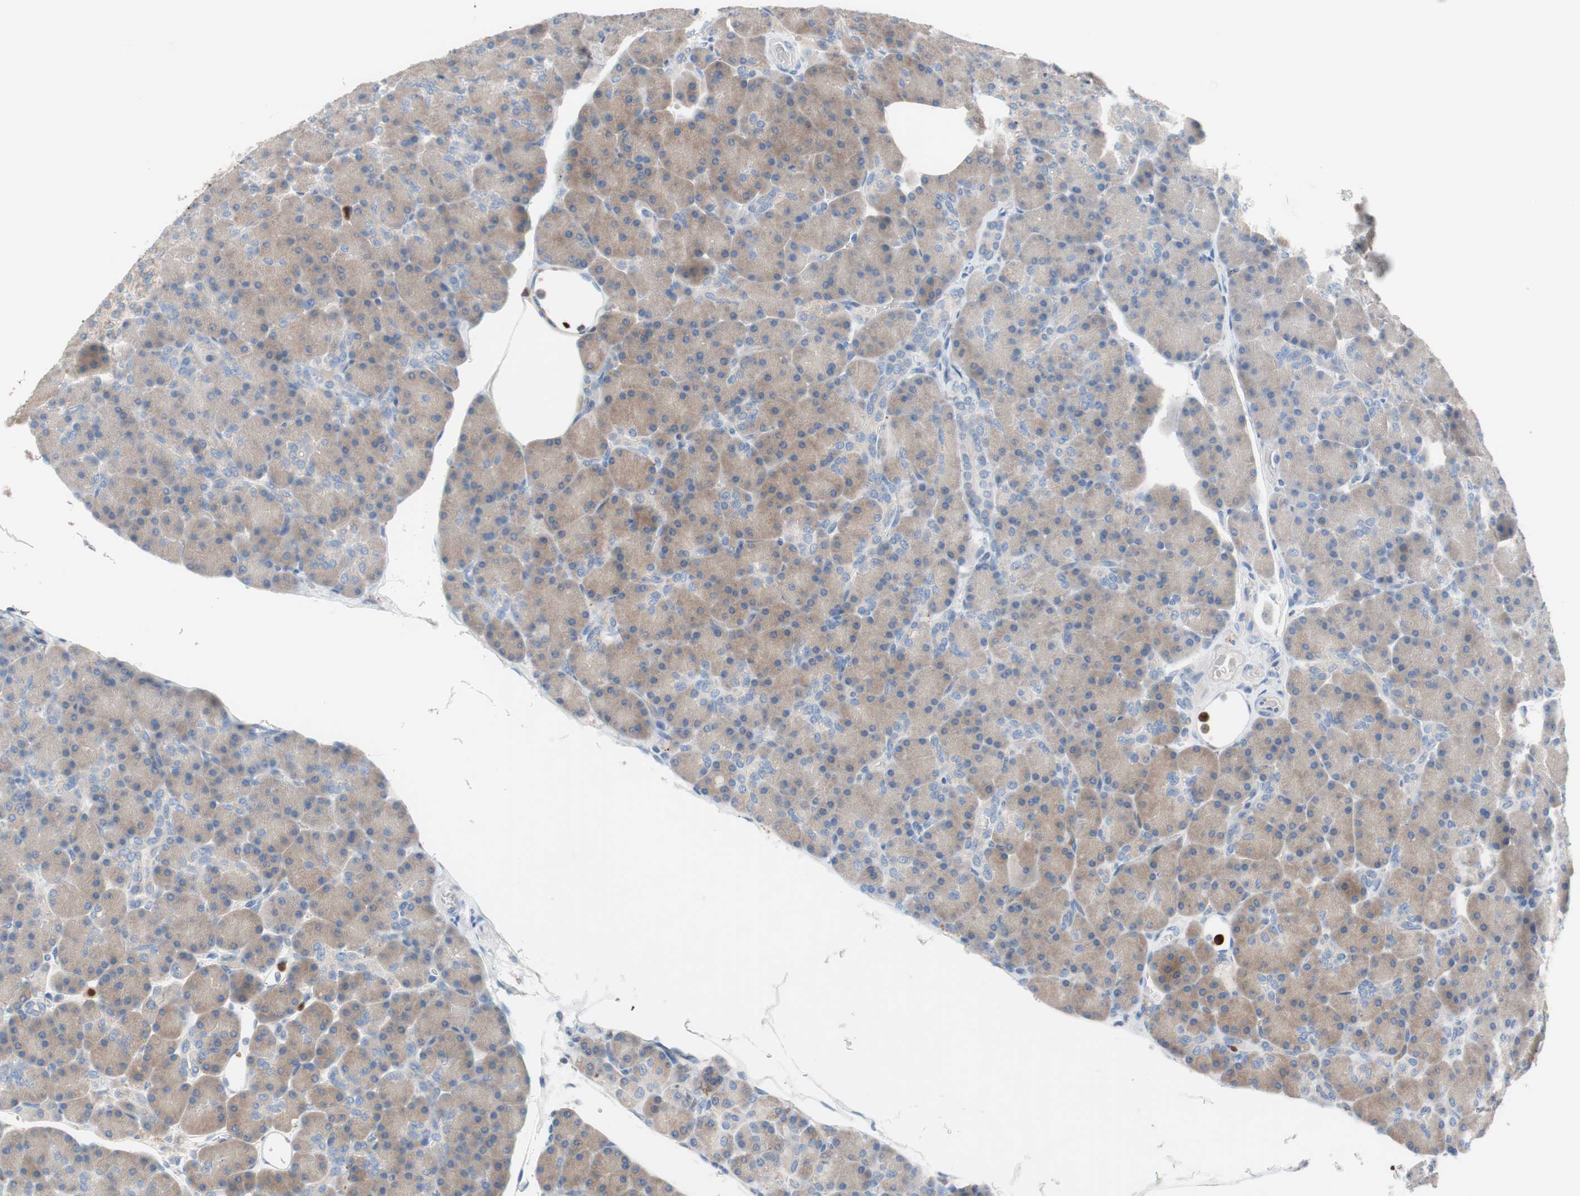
{"staining": {"intensity": "weak", "quantity": ">75%", "location": "cytoplasmic/membranous"}, "tissue": "pancreas", "cell_type": "Exocrine glandular cells", "image_type": "normal", "snomed": [{"axis": "morphology", "description": "Normal tissue, NOS"}, {"axis": "topography", "description": "Pancreas"}], "caption": "Pancreas stained with DAB (3,3'-diaminobenzidine) immunohistochemistry exhibits low levels of weak cytoplasmic/membranous positivity in approximately >75% of exocrine glandular cells. The protein of interest is shown in brown color, while the nuclei are stained blue.", "gene": "CLEC4D", "patient": {"sex": "female", "age": 43}}